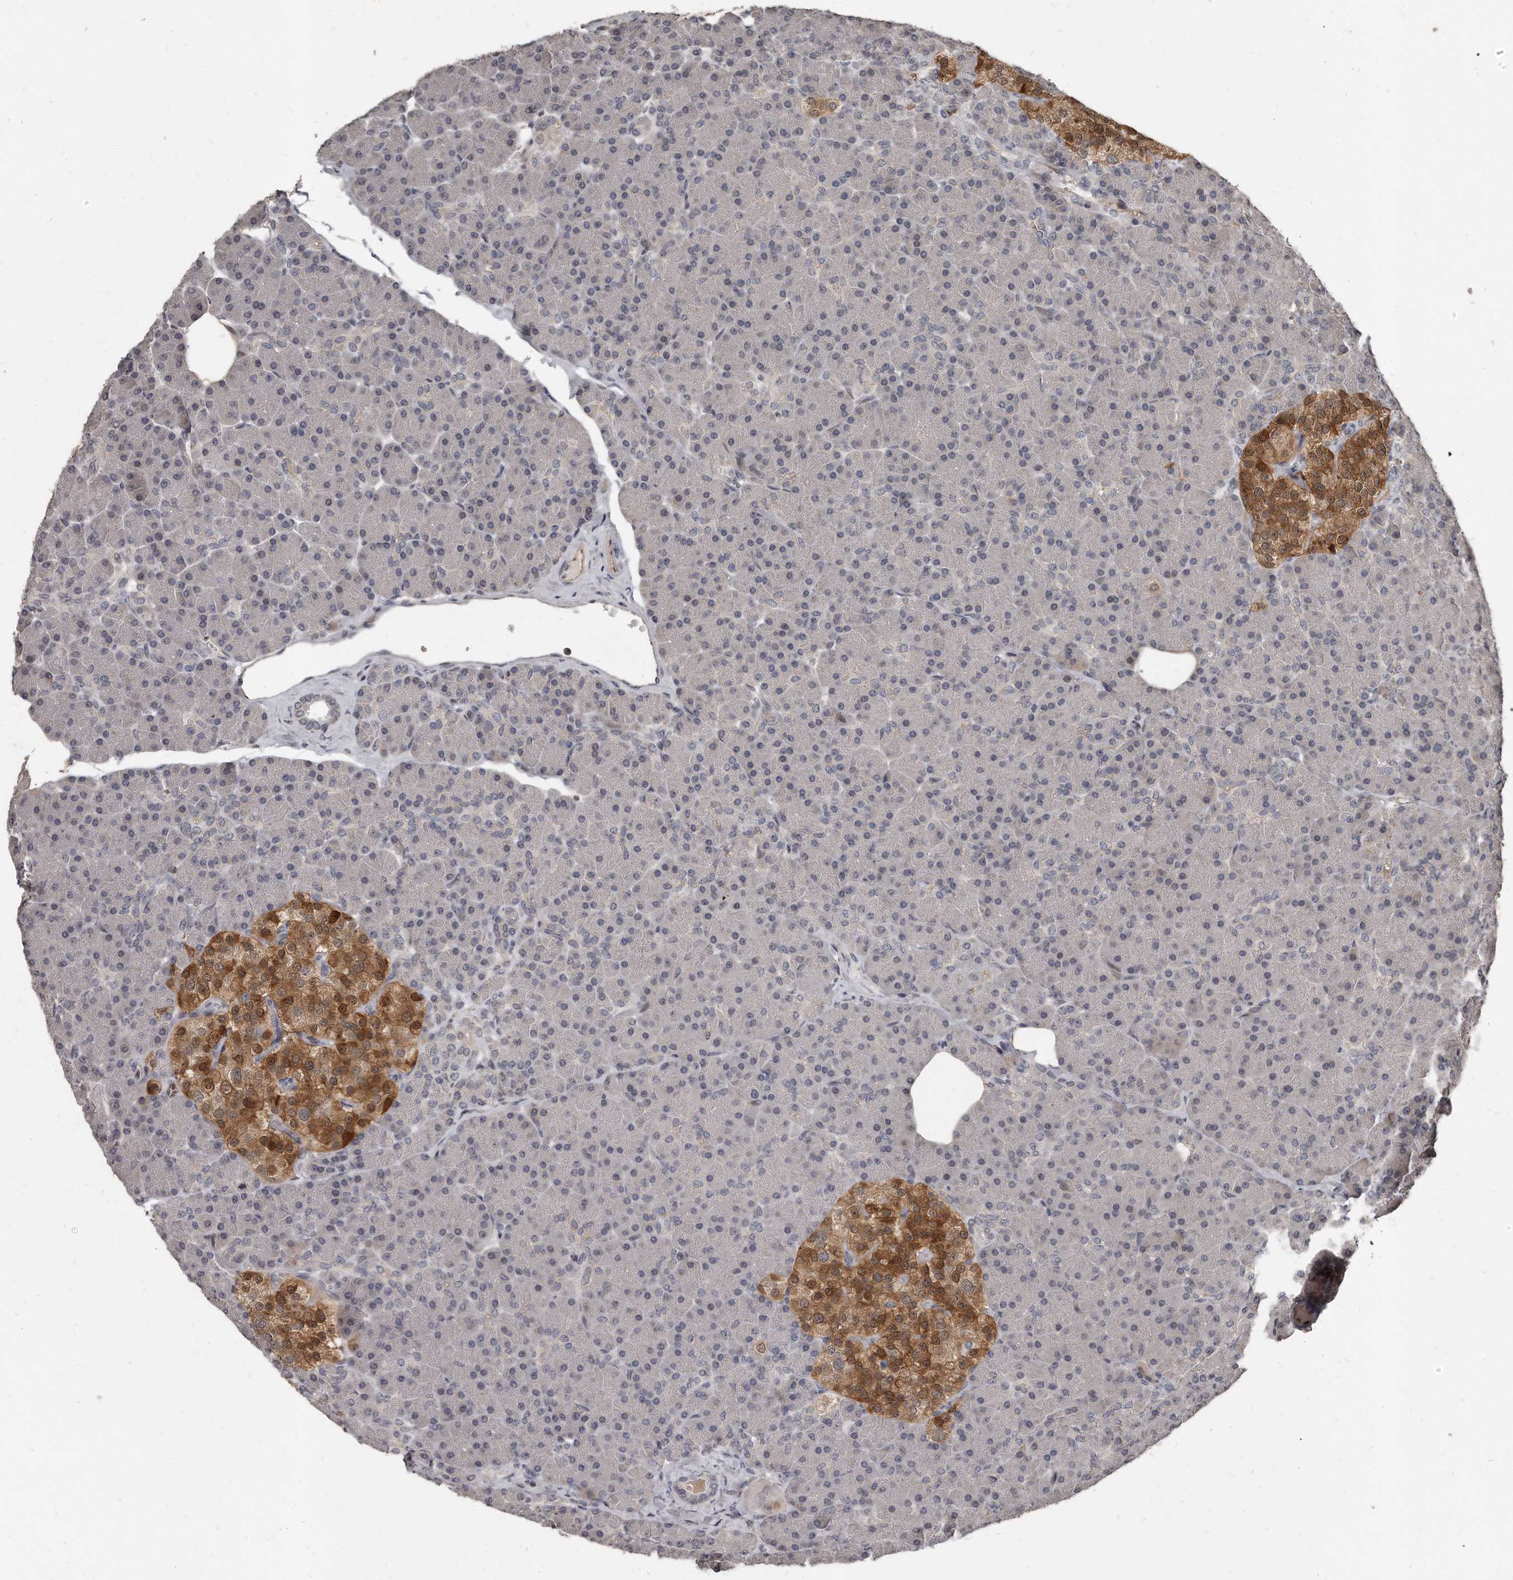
{"staining": {"intensity": "negative", "quantity": "none", "location": "none"}, "tissue": "pancreas", "cell_type": "Exocrine glandular cells", "image_type": "normal", "snomed": [{"axis": "morphology", "description": "Normal tissue, NOS"}, {"axis": "topography", "description": "Pancreas"}], "caption": "Unremarkable pancreas was stained to show a protein in brown. There is no significant staining in exocrine glandular cells. The staining was performed using DAB to visualize the protein expression in brown, while the nuclei were stained in blue with hematoxylin (Magnification: 20x).", "gene": "GCH1", "patient": {"sex": "female", "age": 43}}